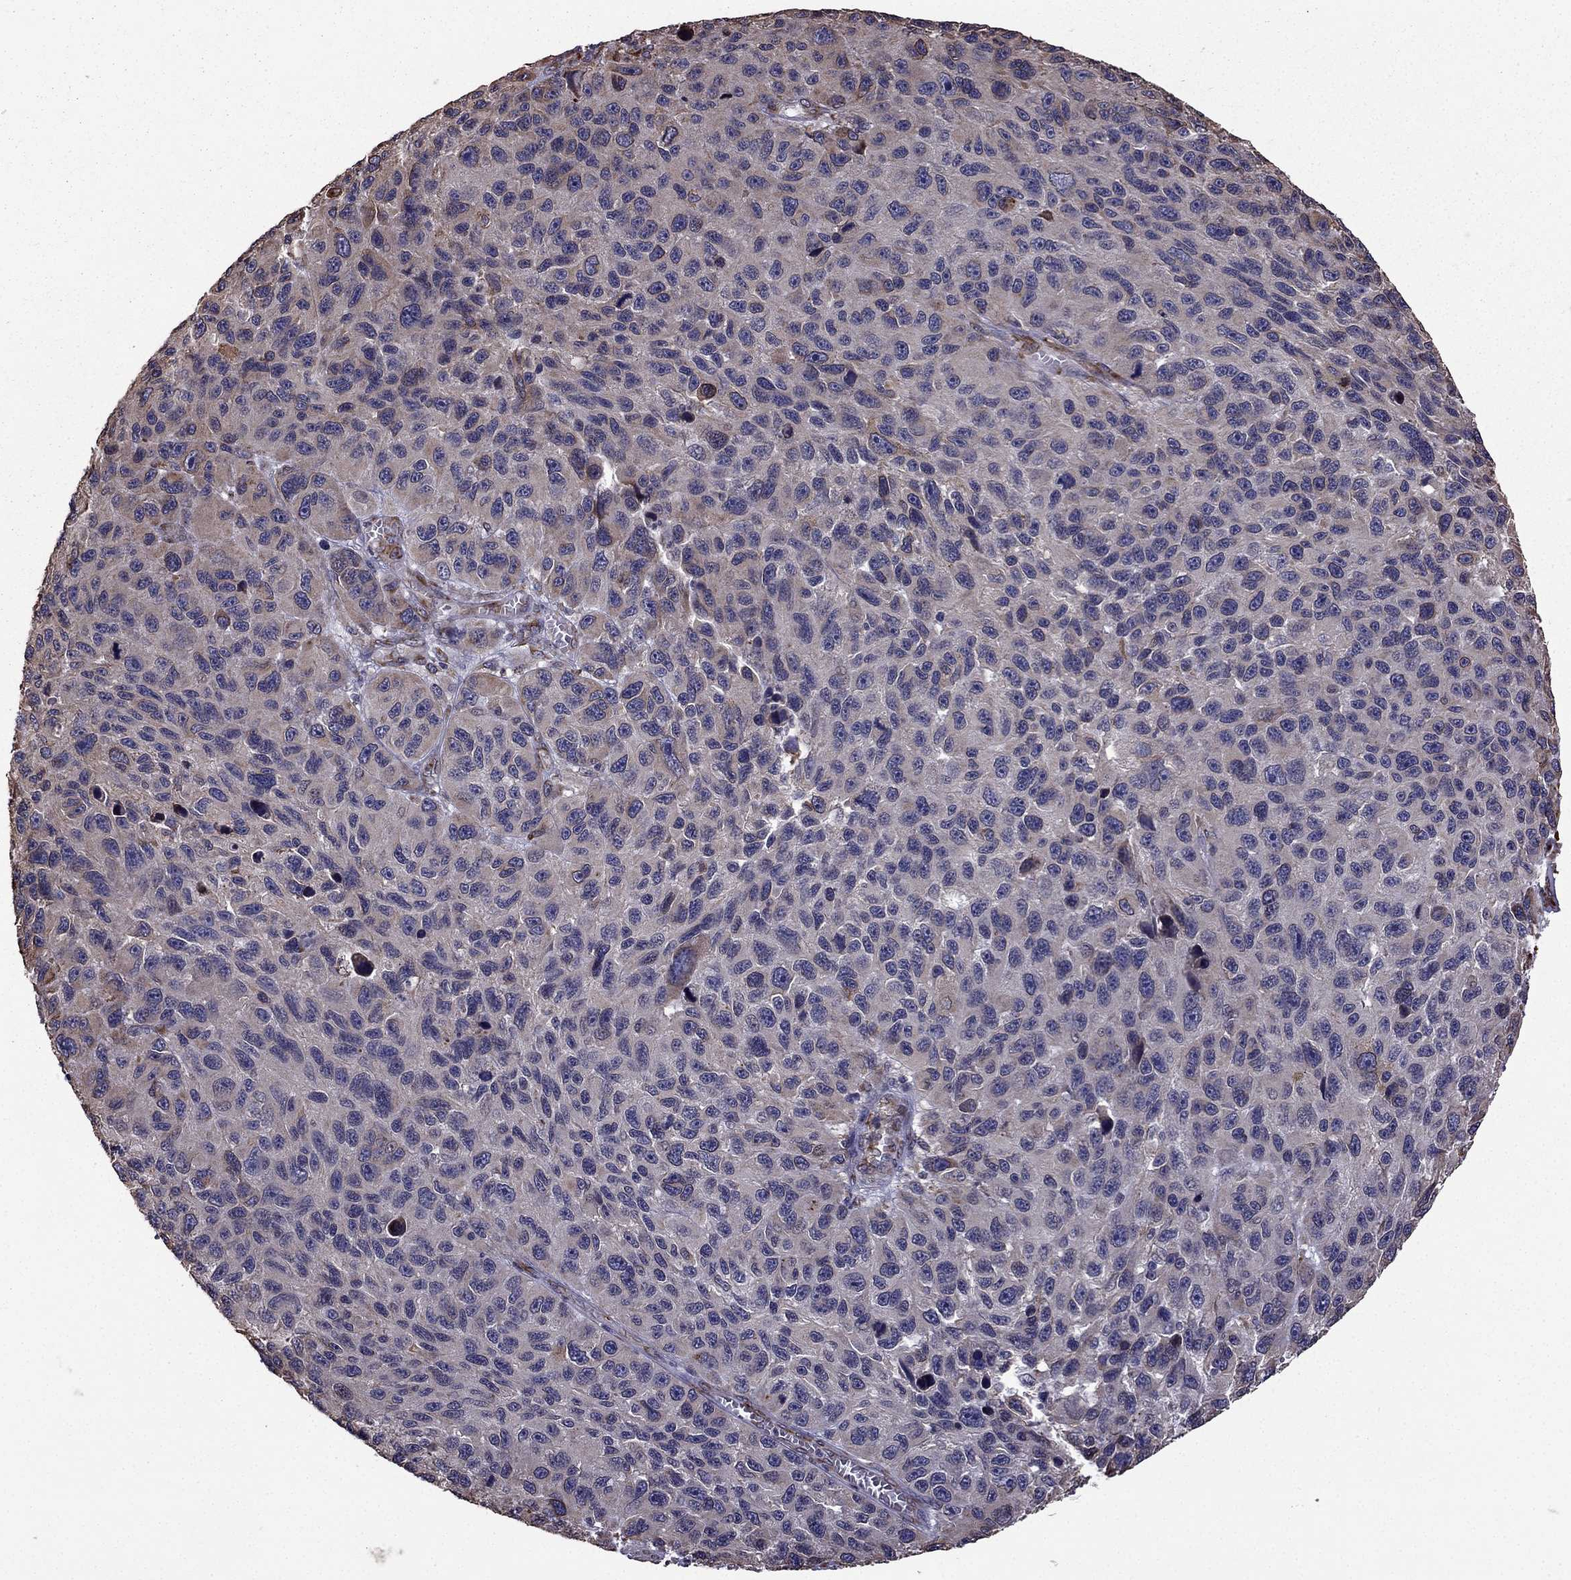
{"staining": {"intensity": "weak", "quantity": "<25%", "location": "cytoplasmic/membranous"}, "tissue": "melanoma", "cell_type": "Tumor cells", "image_type": "cancer", "snomed": [{"axis": "morphology", "description": "Malignant melanoma, NOS"}, {"axis": "topography", "description": "Skin"}], "caption": "The image shows no staining of tumor cells in melanoma.", "gene": "IKBIP", "patient": {"sex": "male", "age": 53}}